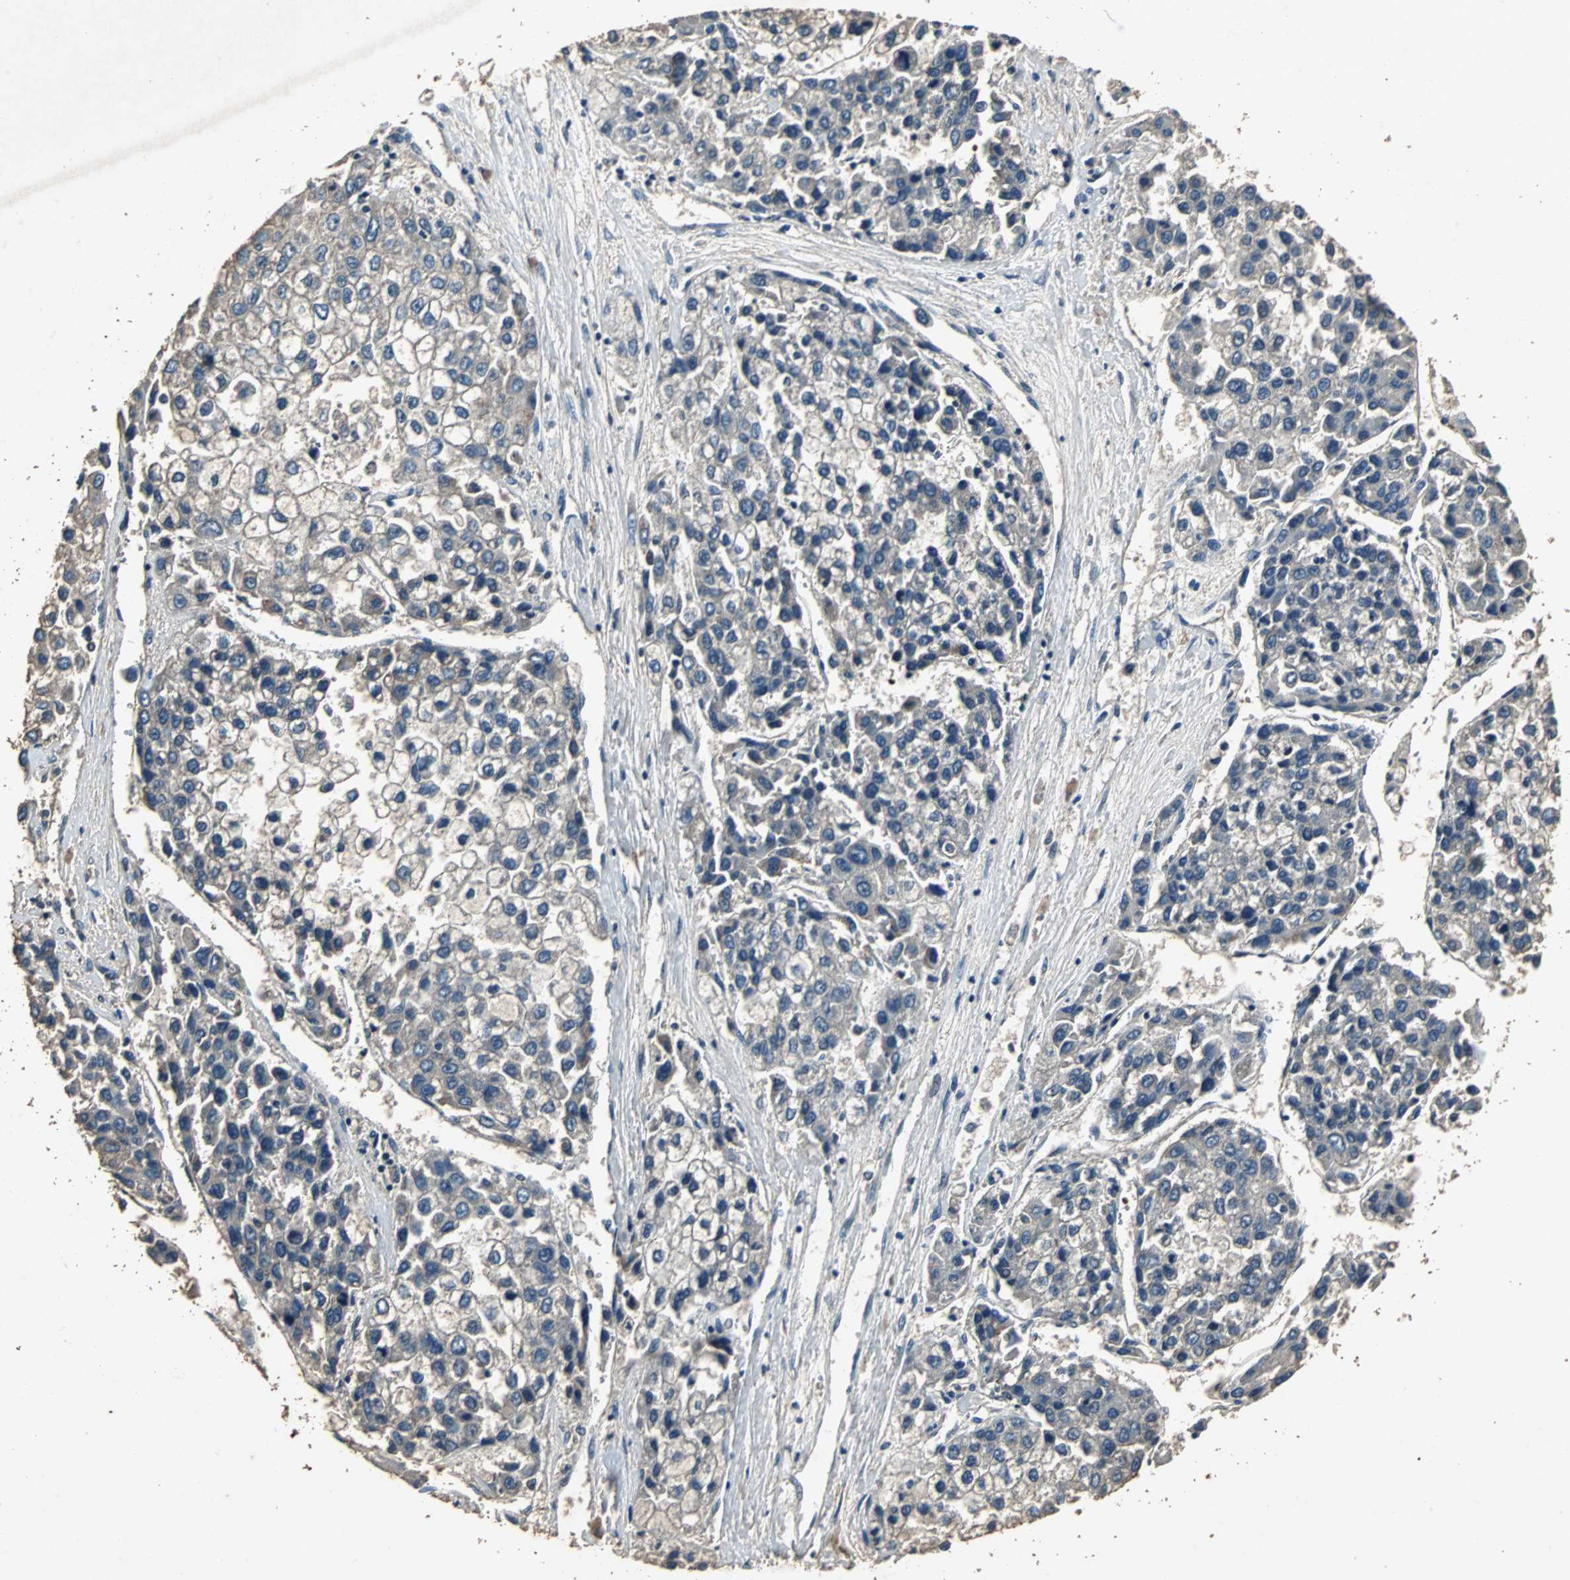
{"staining": {"intensity": "weak", "quantity": "<25%", "location": "cytoplasmic/membranous"}, "tissue": "liver cancer", "cell_type": "Tumor cells", "image_type": "cancer", "snomed": [{"axis": "morphology", "description": "Carcinoma, Hepatocellular, NOS"}, {"axis": "topography", "description": "Liver"}], "caption": "Tumor cells show no significant protein staining in liver cancer. (Immunohistochemistry (ihc), brightfield microscopy, high magnification).", "gene": "SOS1", "patient": {"sex": "female", "age": 66}}